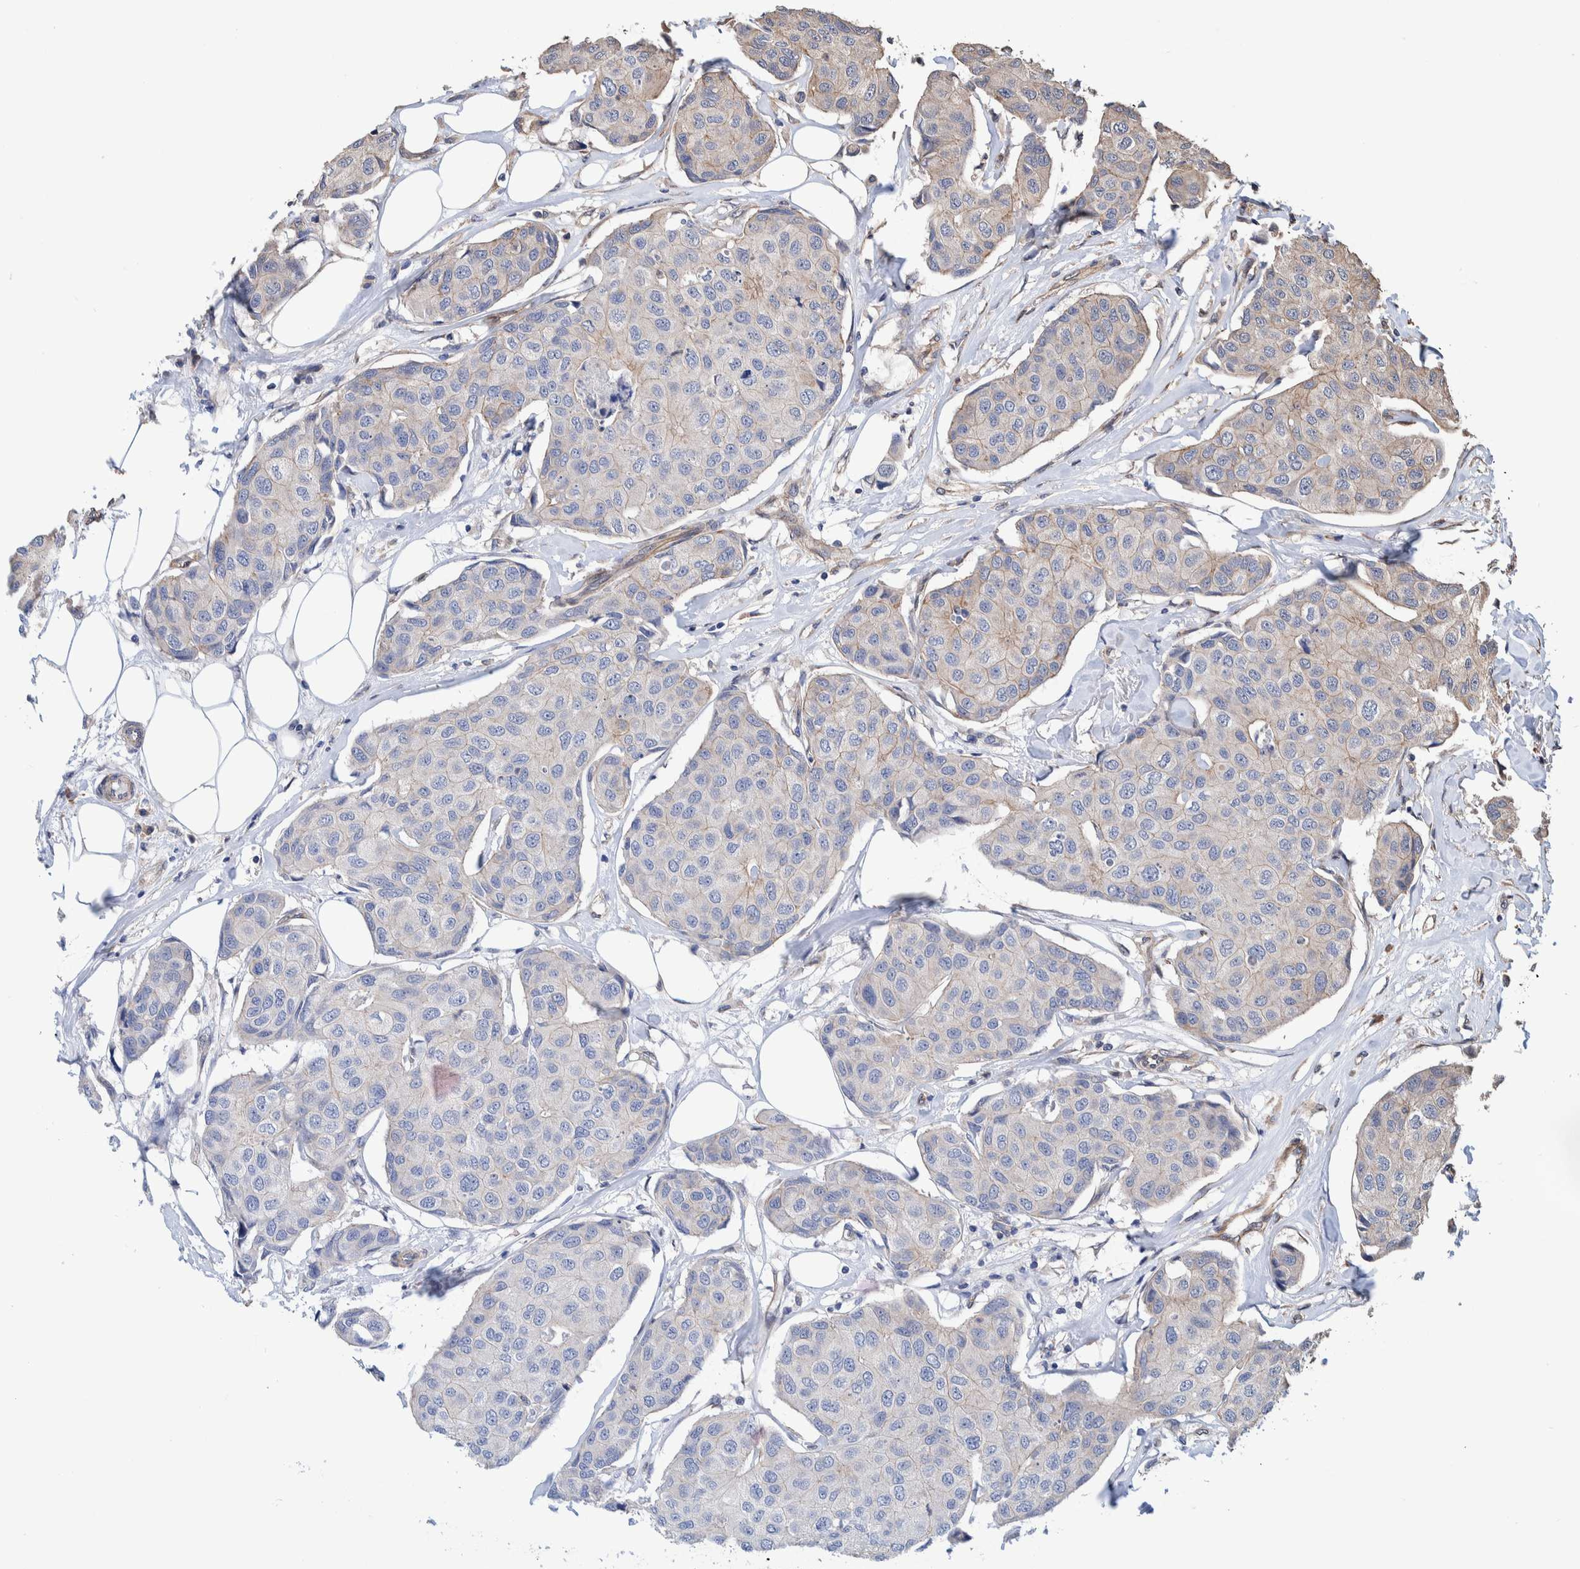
{"staining": {"intensity": "negative", "quantity": "none", "location": "none"}, "tissue": "breast cancer", "cell_type": "Tumor cells", "image_type": "cancer", "snomed": [{"axis": "morphology", "description": "Duct carcinoma"}, {"axis": "topography", "description": "Breast"}], "caption": "An immunohistochemistry photomicrograph of breast invasive ductal carcinoma is shown. There is no staining in tumor cells of breast invasive ductal carcinoma.", "gene": "SLC45A4", "patient": {"sex": "female", "age": 80}}